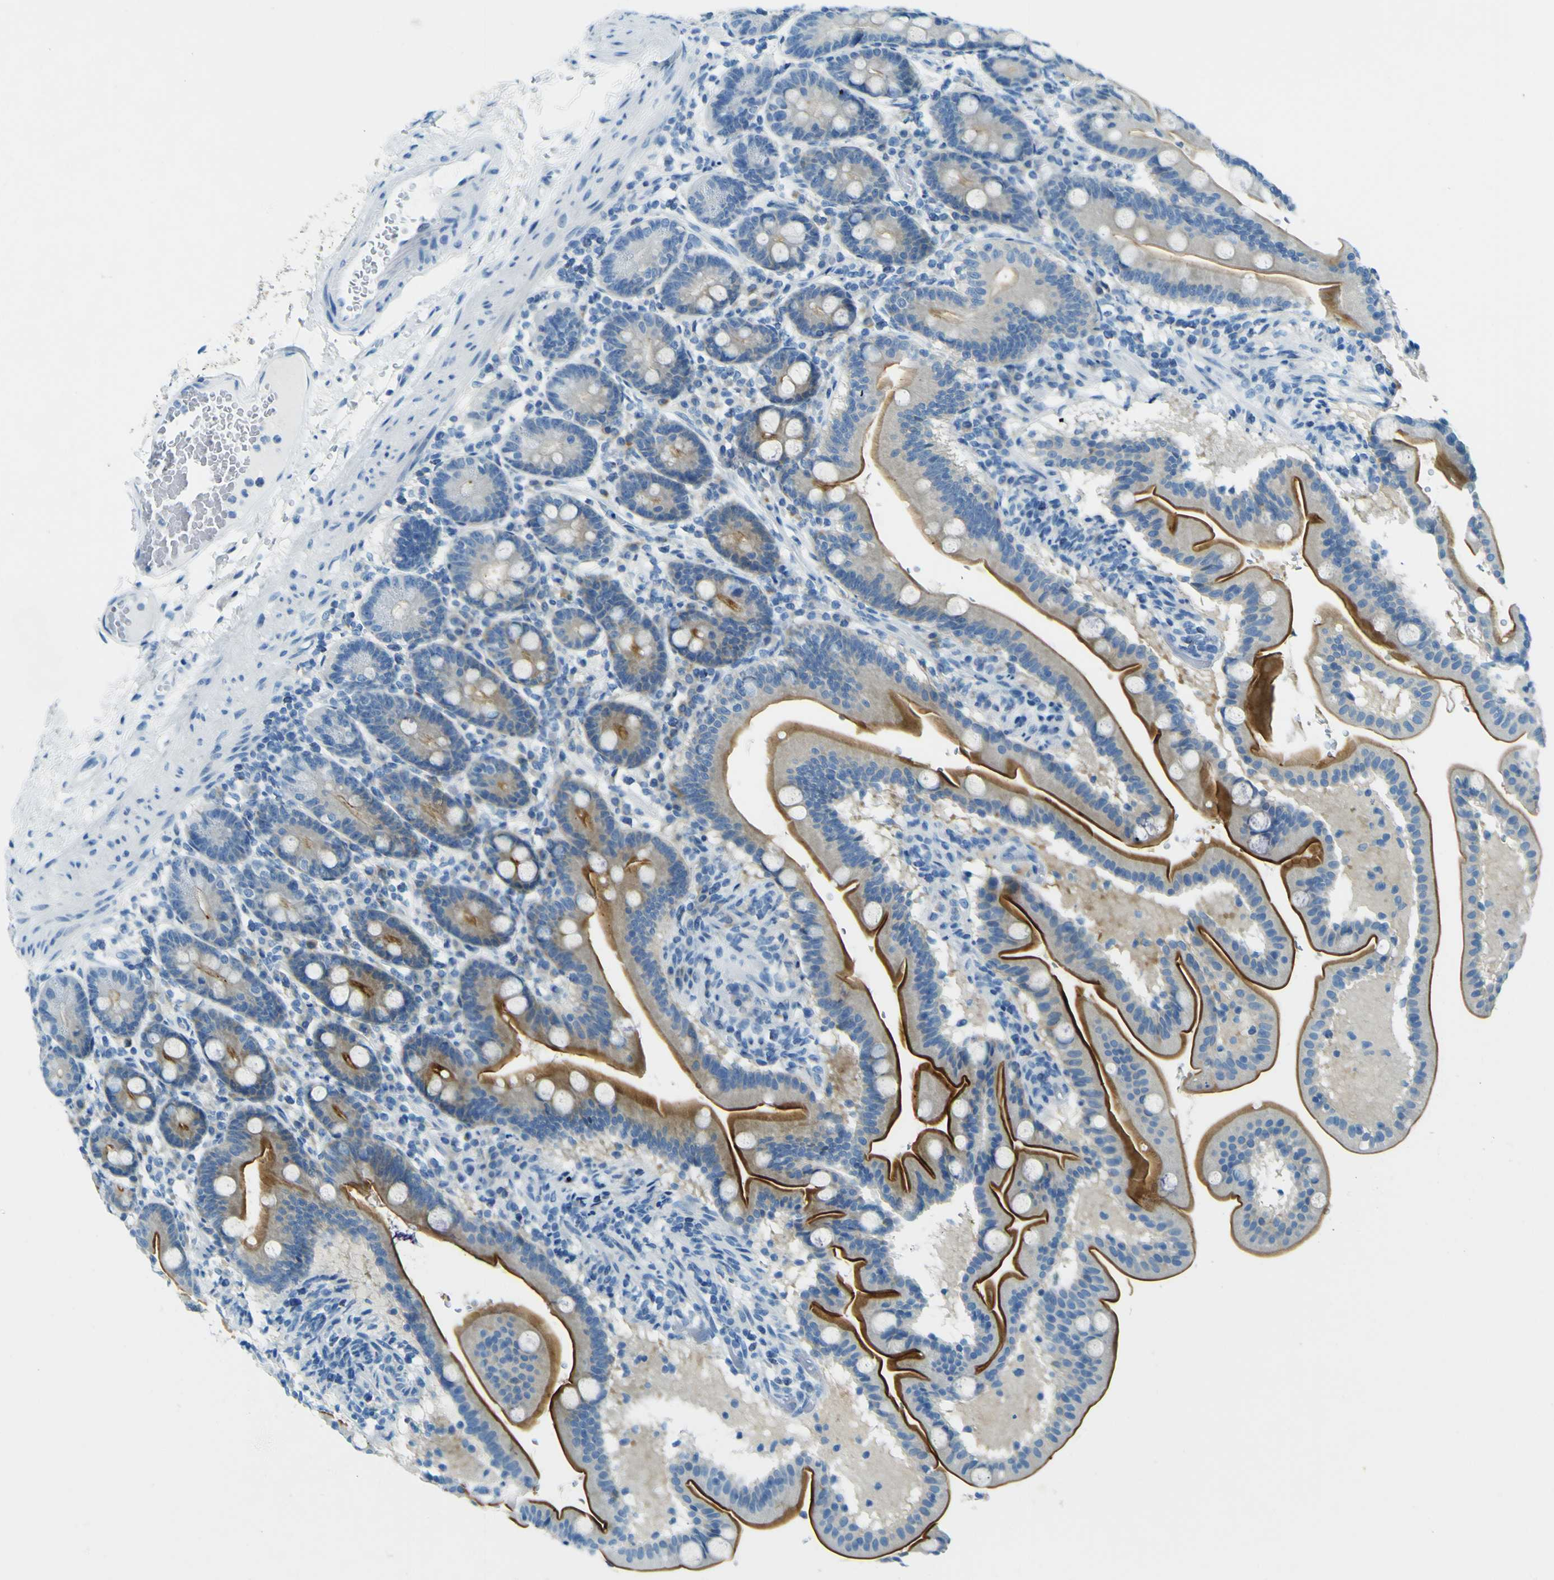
{"staining": {"intensity": "moderate", "quantity": "25%-75%", "location": "cytoplasmic/membranous"}, "tissue": "duodenum", "cell_type": "Glandular cells", "image_type": "normal", "snomed": [{"axis": "morphology", "description": "Normal tissue, NOS"}, {"axis": "topography", "description": "Duodenum"}], "caption": "Benign duodenum reveals moderate cytoplasmic/membranous expression in about 25%-75% of glandular cells The staining was performed using DAB (3,3'-diaminobenzidine) to visualize the protein expression in brown, while the nuclei were stained in blue with hematoxylin (Magnification: 20x)..", "gene": "SORCS1", "patient": {"sex": "male", "age": 54}}